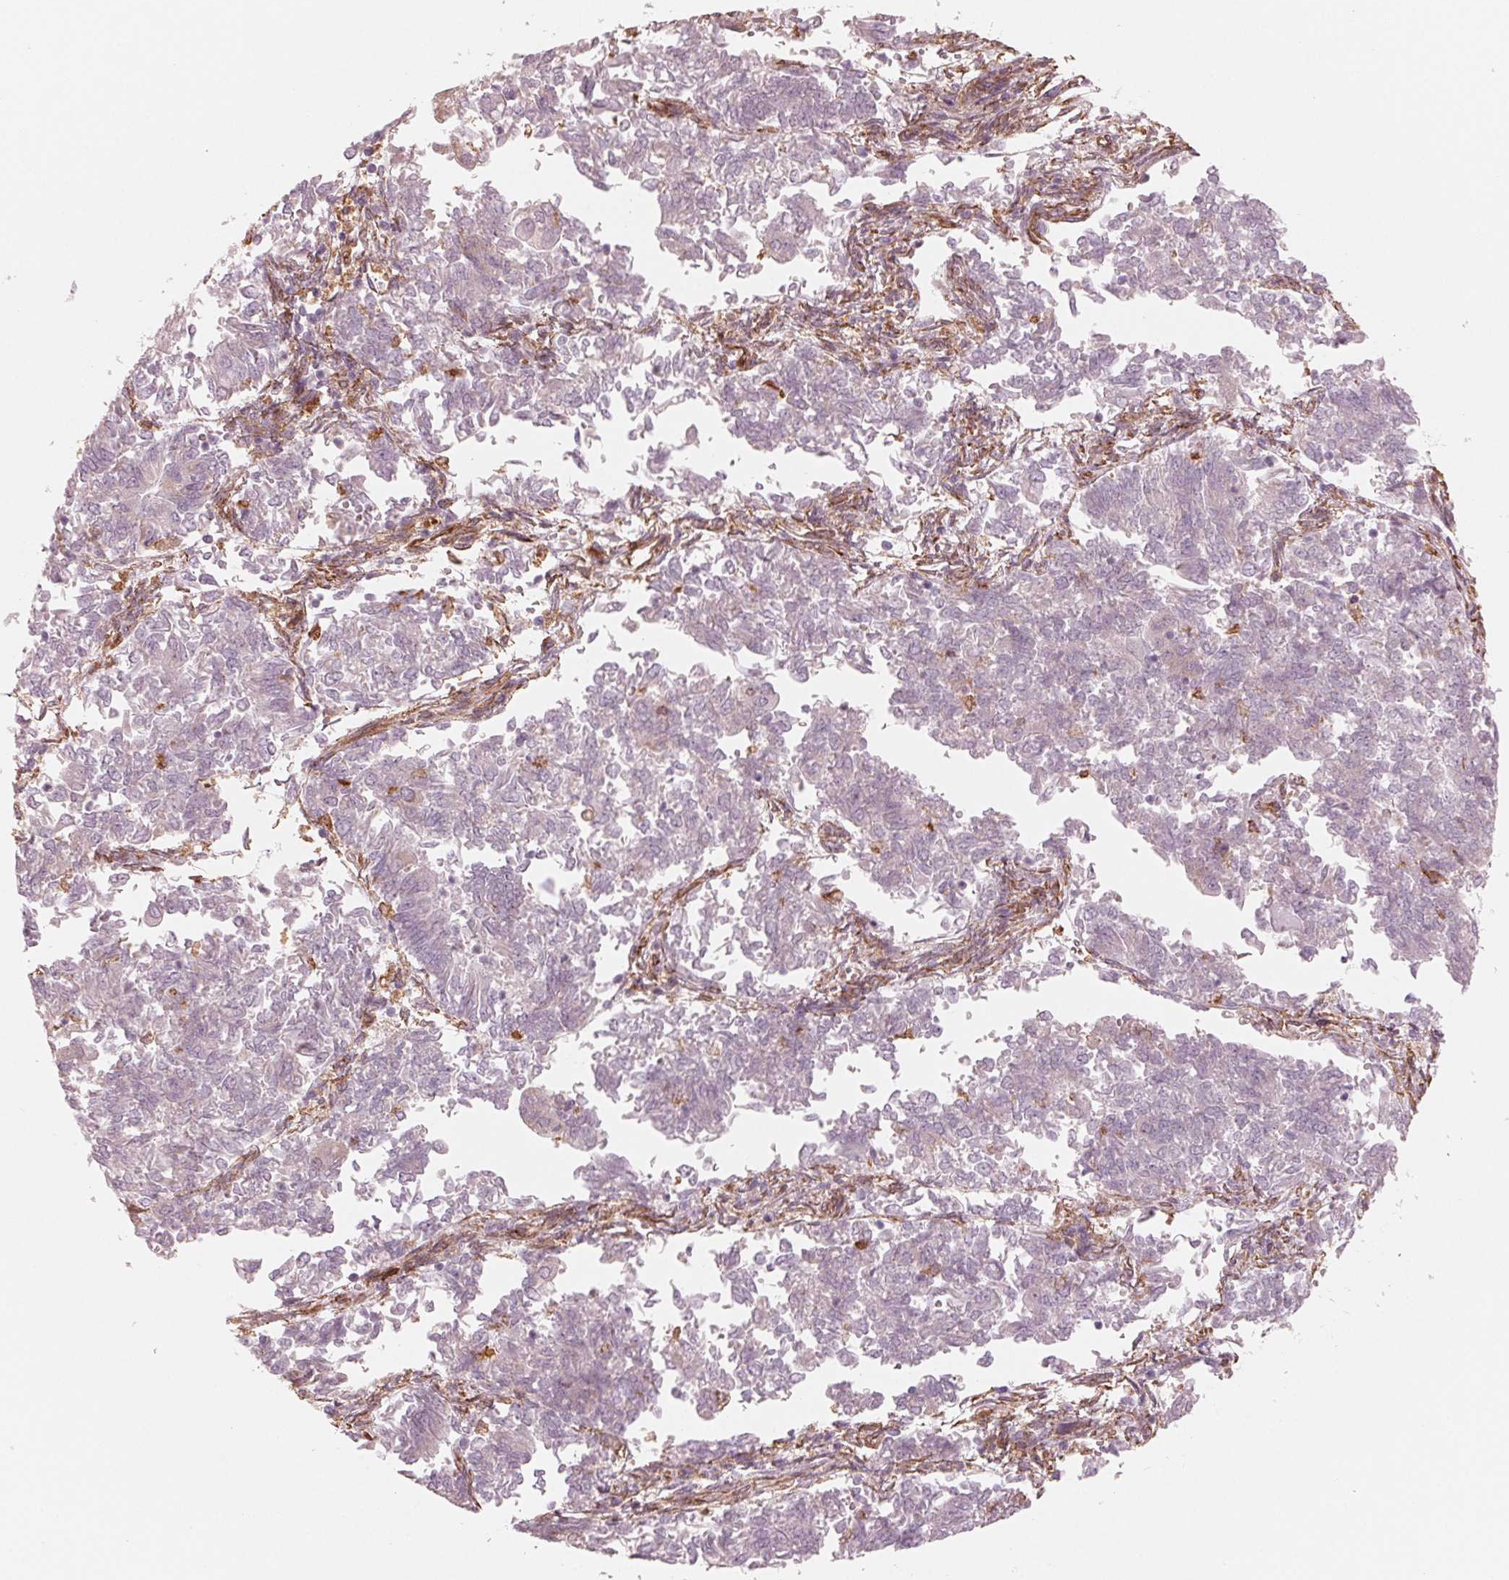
{"staining": {"intensity": "negative", "quantity": "none", "location": "none"}, "tissue": "endometrial cancer", "cell_type": "Tumor cells", "image_type": "cancer", "snomed": [{"axis": "morphology", "description": "Adenocarcinoma, NOS"}, {"axis": "topography", "description": "Endometrium"}], "caption": "Immunohistochemistry micrograph of adenocarcinoma (endometrial) stained for a protein (brown), which exhibits no positivity in tumor cells.", "gene": "IKBIP", "patient": {"sex": "female", "age": 65}}